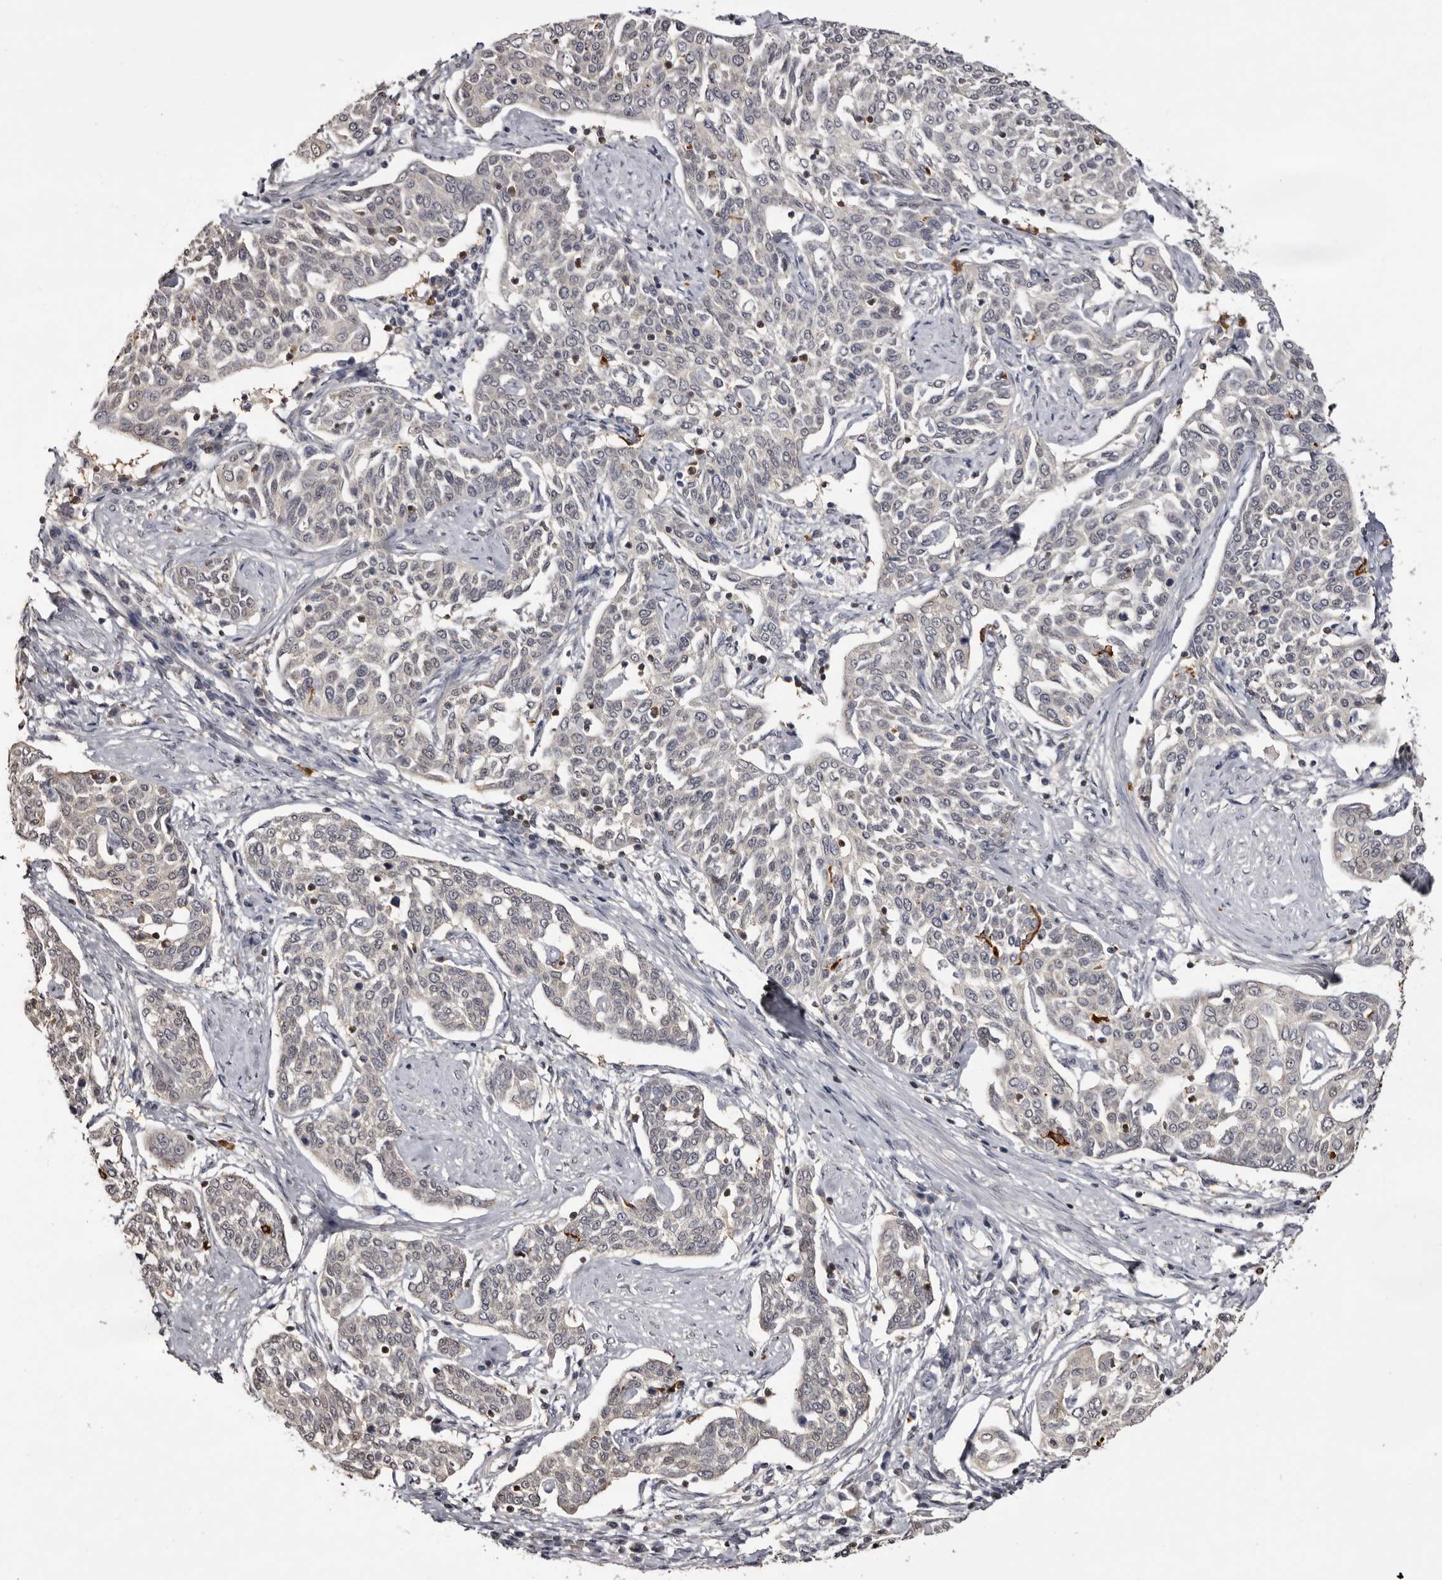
{"staining": {"intensity": "negative", "quantity": "none", "location": "none"}, "tissue": "cervical cancer", "cell_type": "Tumor cells", "image_type": "cancer", "snomed": [{"axis": "morphology", "description": "Squamous cell carcinoma, NOS"}, {"axis": "topography", "description": "Cervix"}], "caption": "Tumor cells are negative for brown protein staining in cervical cancer.", "gene": "TNNI1", "patient": {"sex": "female", "age": 34}}